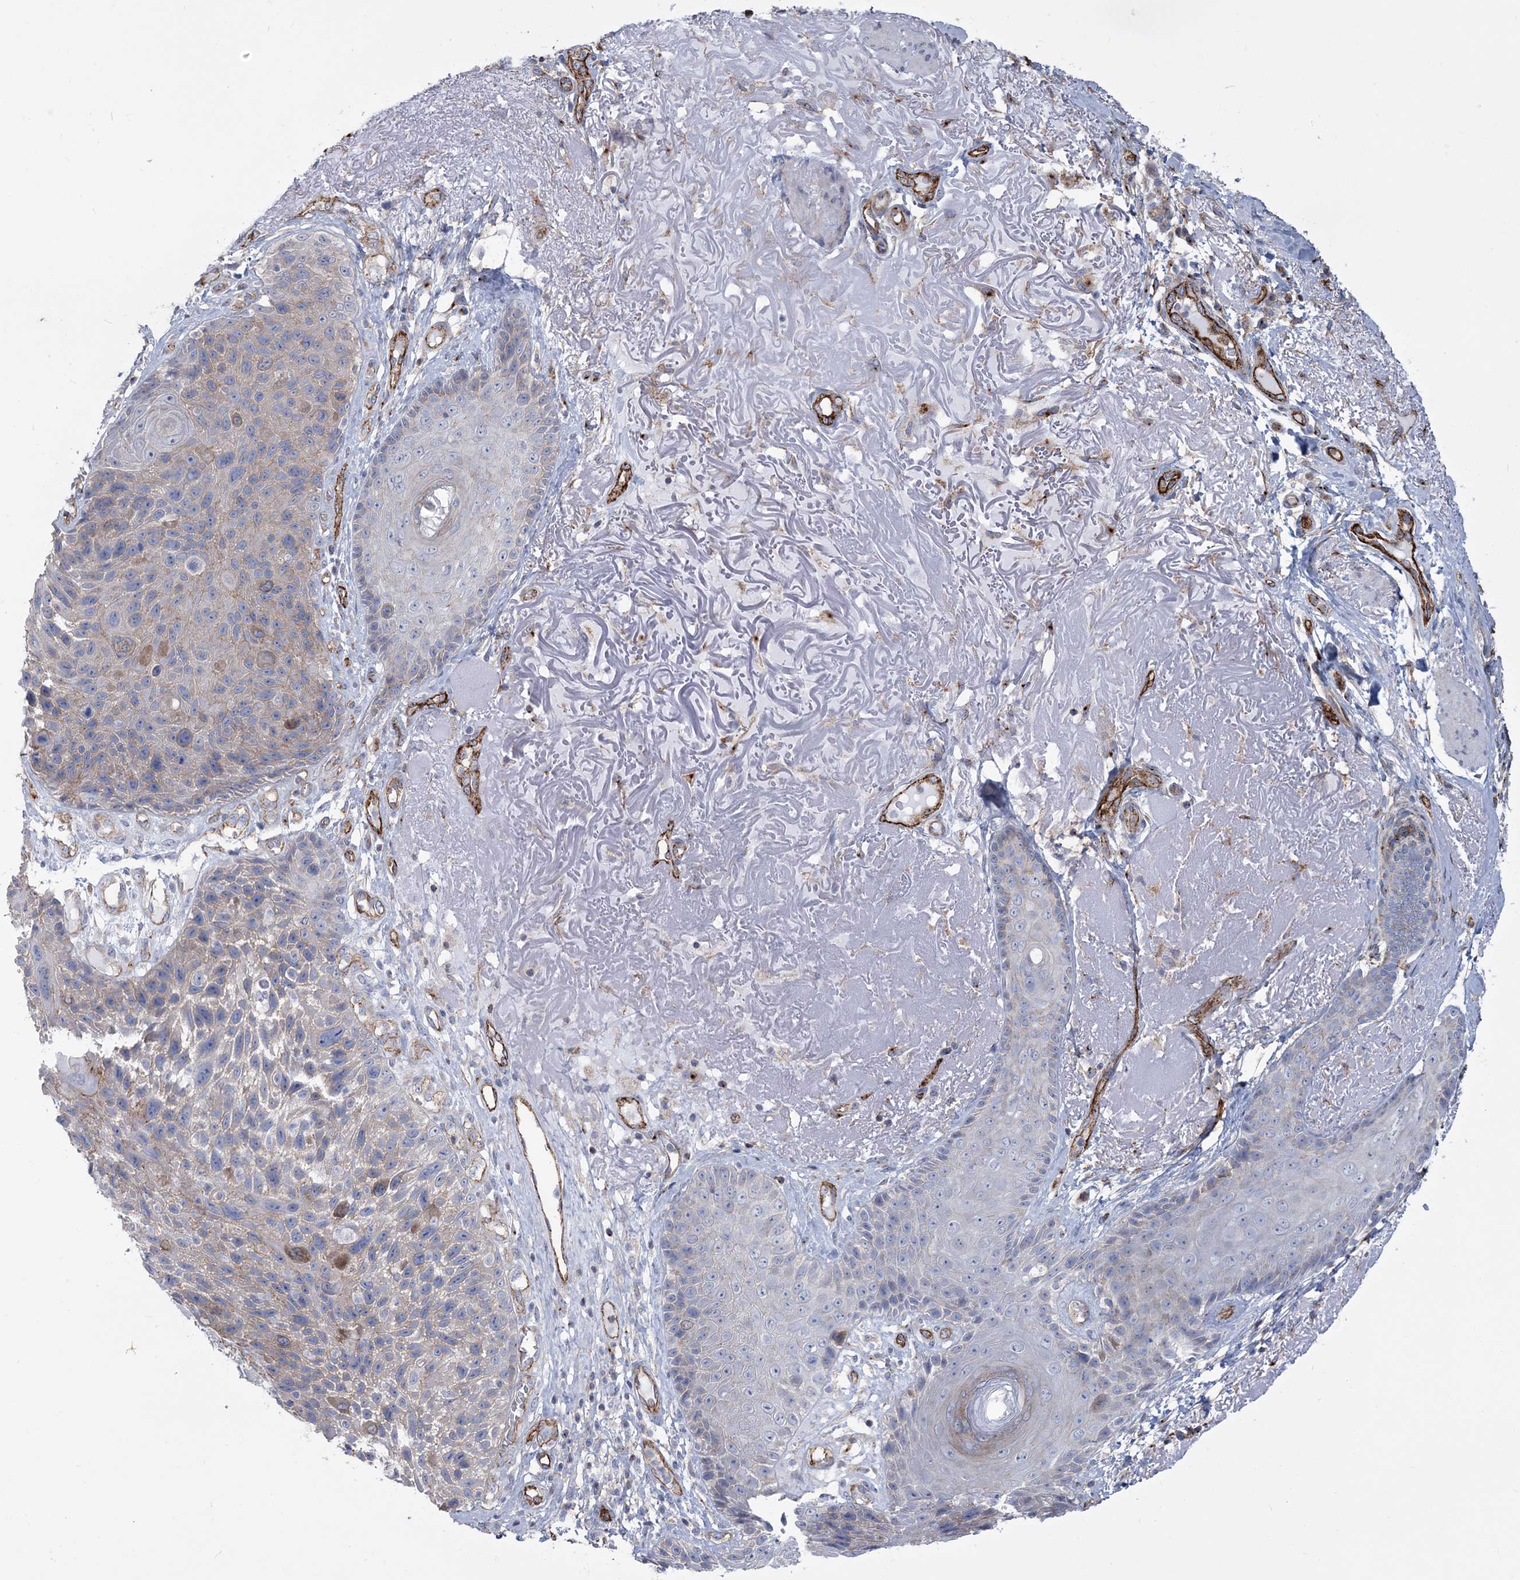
{"staining": {"intensity": "moderate", "quantity": "25%-75%", "location": "cytoplasmic/membranous"}, "tissue": "skin cancer", "cell_type": "Tumor cells", "image_type": "cancer", "snomed": [{"axis": "morphology", "description": "Squamous cell carcinoma, NOS"}, {"axis": "topography", "description": "Skin"}], "caption": "An image of human skin cancer stained for a protein demonstrates moderate cytoplasmic/membranous brown staining in tumor cells.", "gene": "RAB11FIP5", "patient": {"sex": "female", "age": 88}}